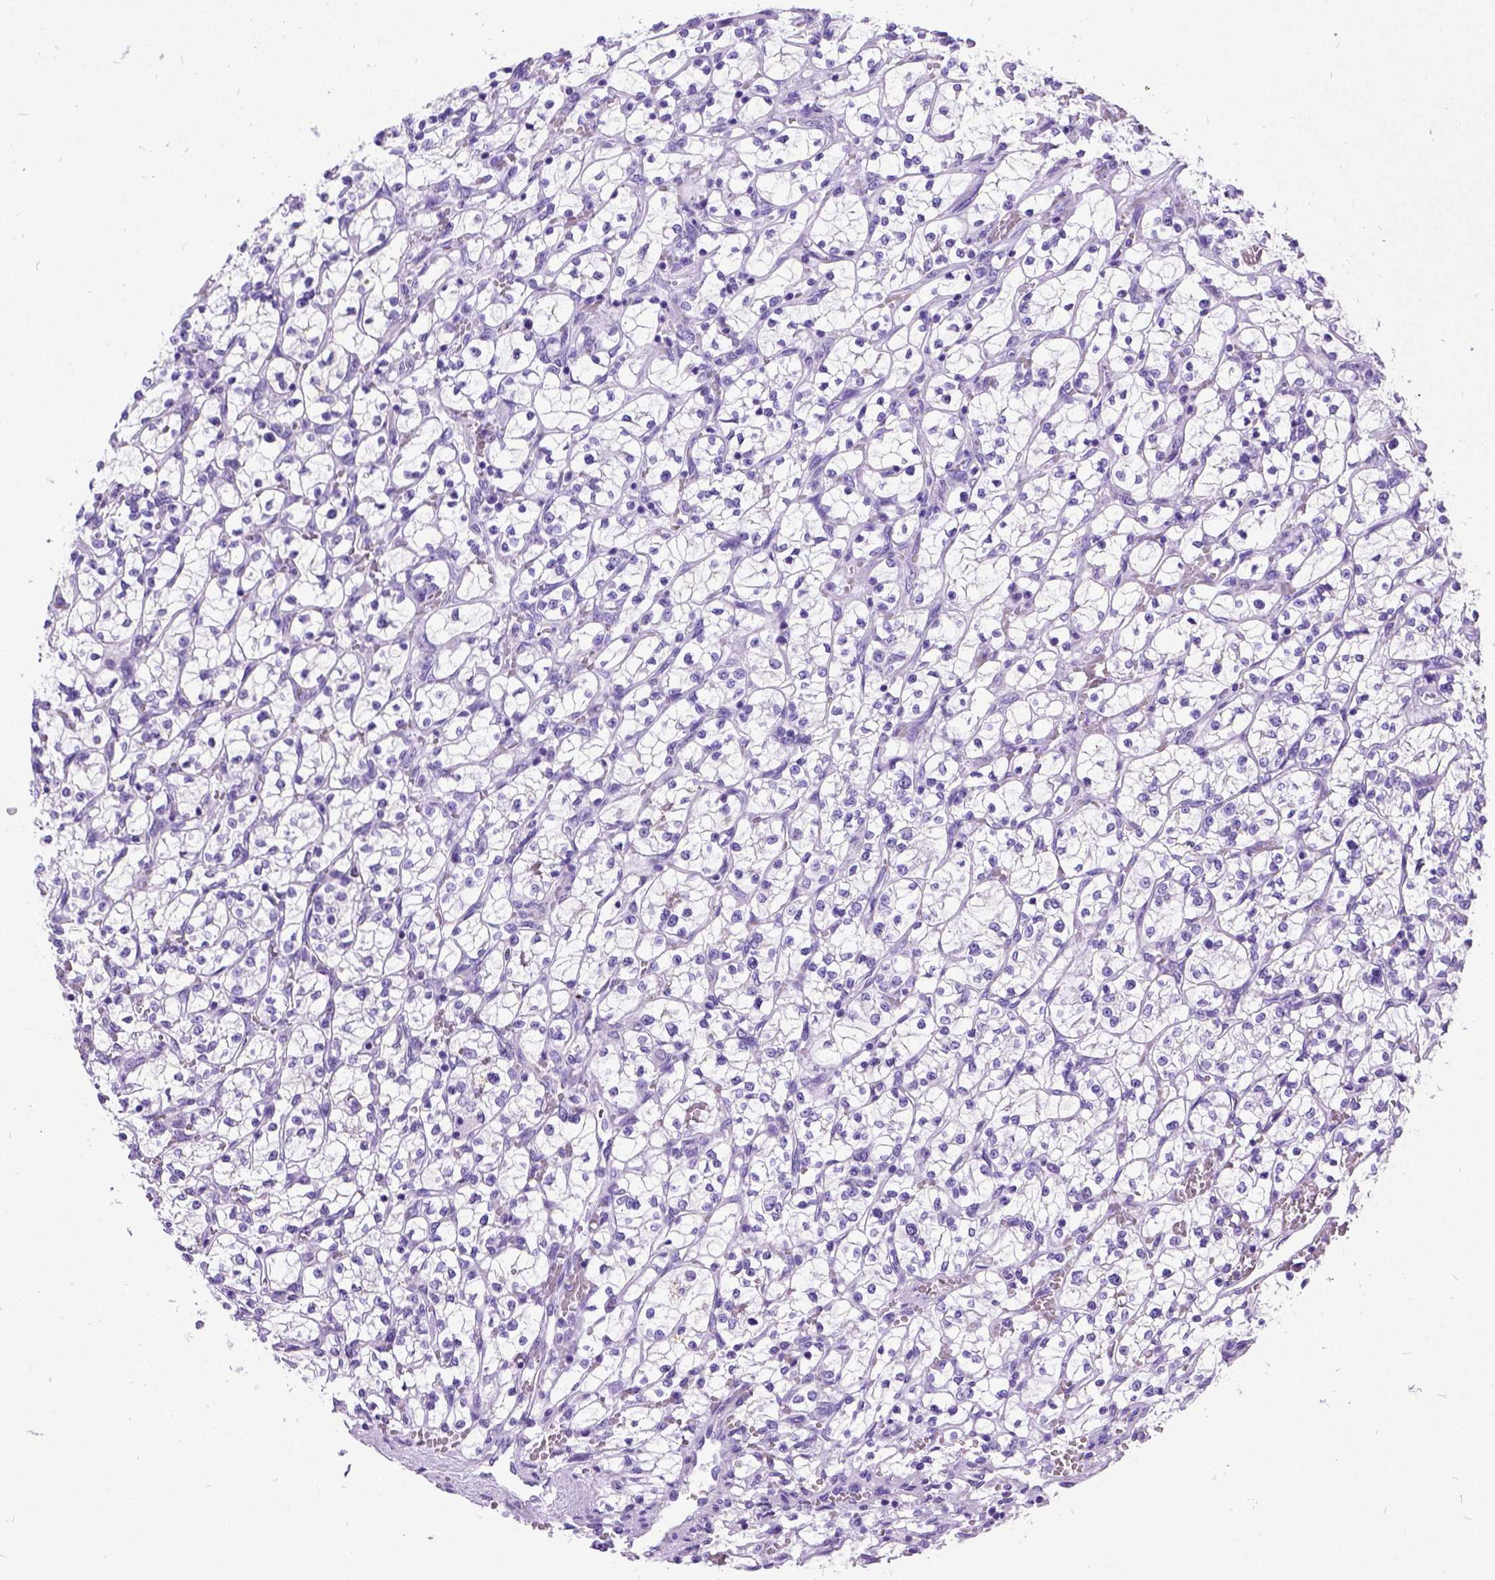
{"staining": {"intensity": "negative", "quantity": "none", "location": "none"}, "tissue": "renal cancer", "cell_type": "Tumor cells", "image_type": "cancer", "snomed": [{"axis": "morphology", "description": "Adenocarcinoma, NOS"}, {"axis": "topography", "description": "Kidney"}], "caption": "Immunohistochemistry of renal cancer demonstrates no positivity in tumor cells.", "gene": "NEUROD4", "patient": {"sex": "female", "age": 64}}